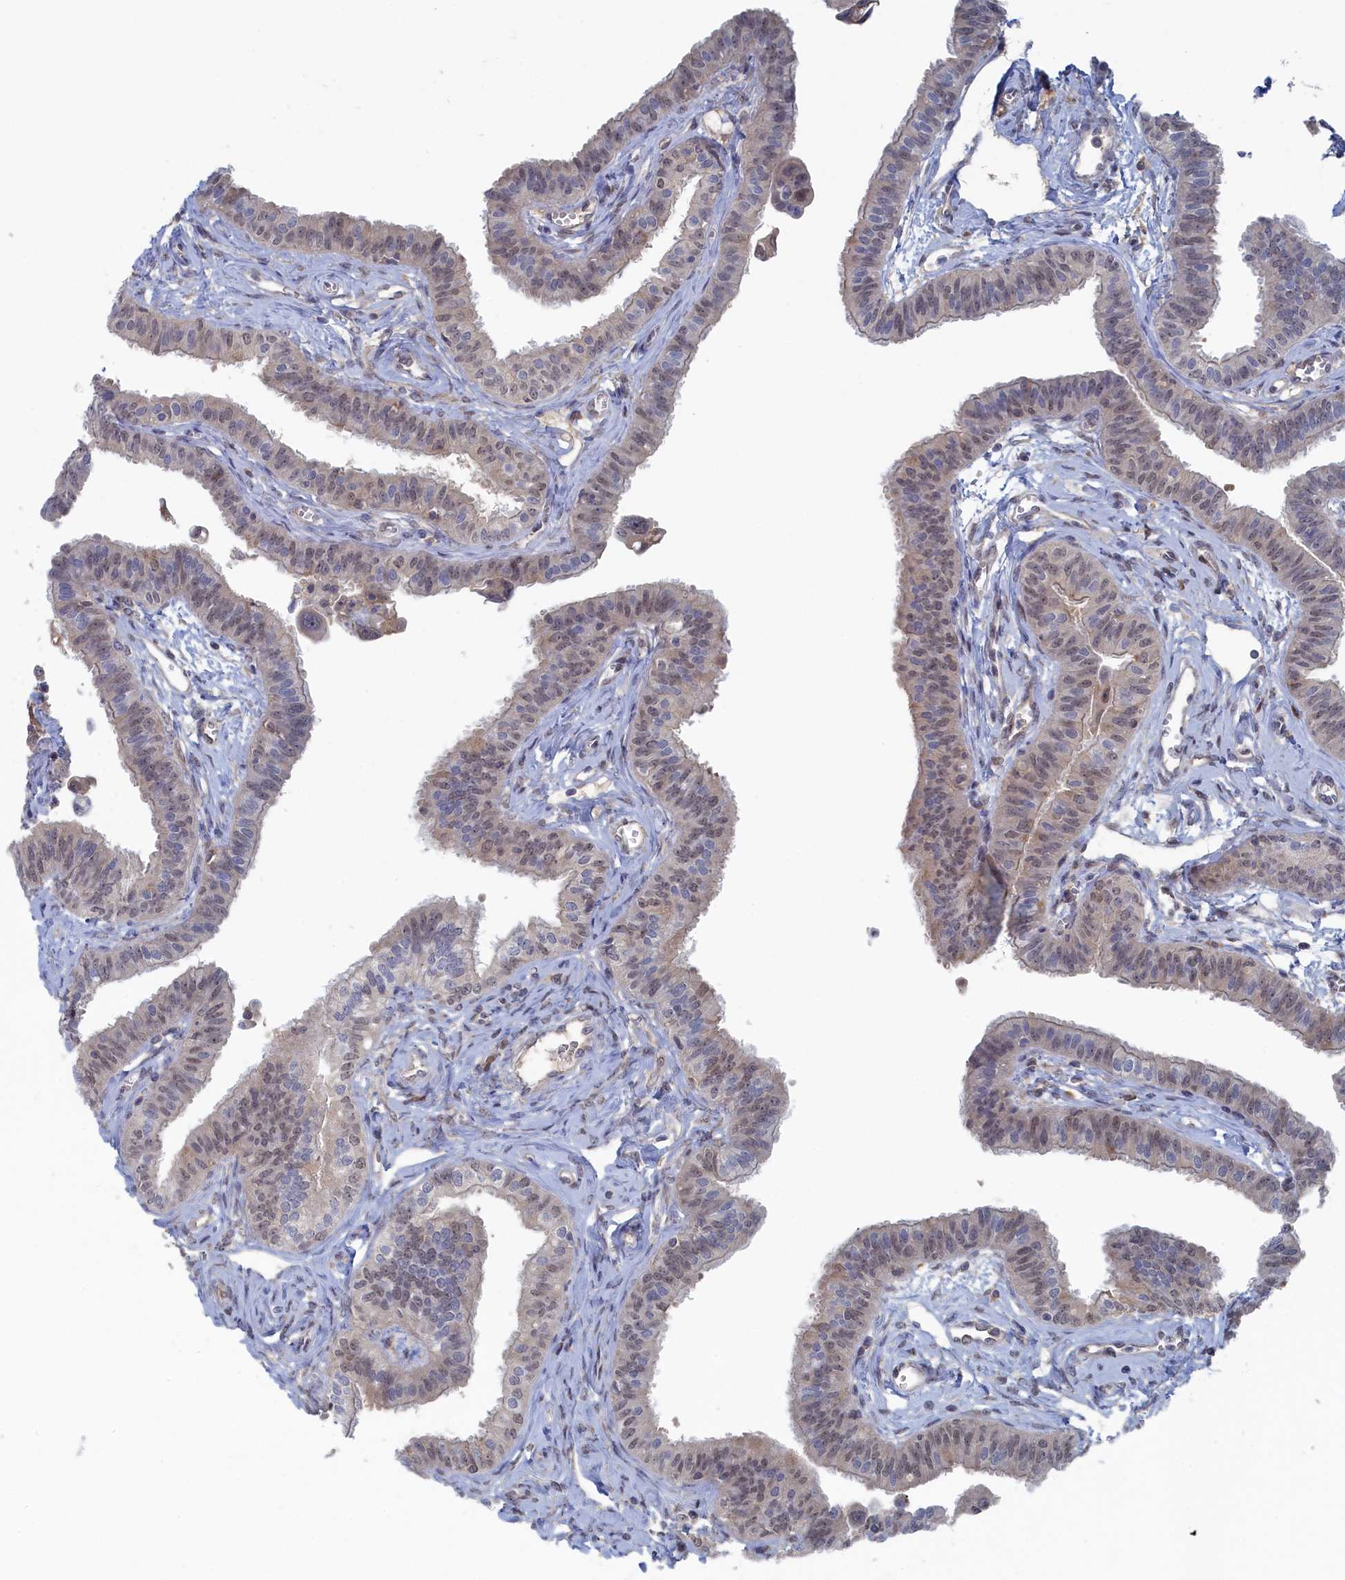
{"staining": {"intensity": "weak", "quantity": "25%-75%", "location": "cytoplasmic/membranous,nuclear"}, "tissue": "fallopian tube", "cell_type": "Glandular cells", "image_type": "normal", "snomed": [{"axis": "morphology", "description": "Normal tissue, NOS"}, {"axis": "morphology", "description": "Carcinoma, NOS"}, {"axis": "topography", "description": "Fallopian tube"}, {"axis": "topography", "description": "Ovary"}], "caption": "There is low levels of weak cytoplasmic/membranous,nuclear positivity in glandular cells of unremarkable fallopian tube, as demonstrated by immunohistochemical staining (brown color).", "gene": "IRGQ", "patient": {"sex": "female", "age": 59}}